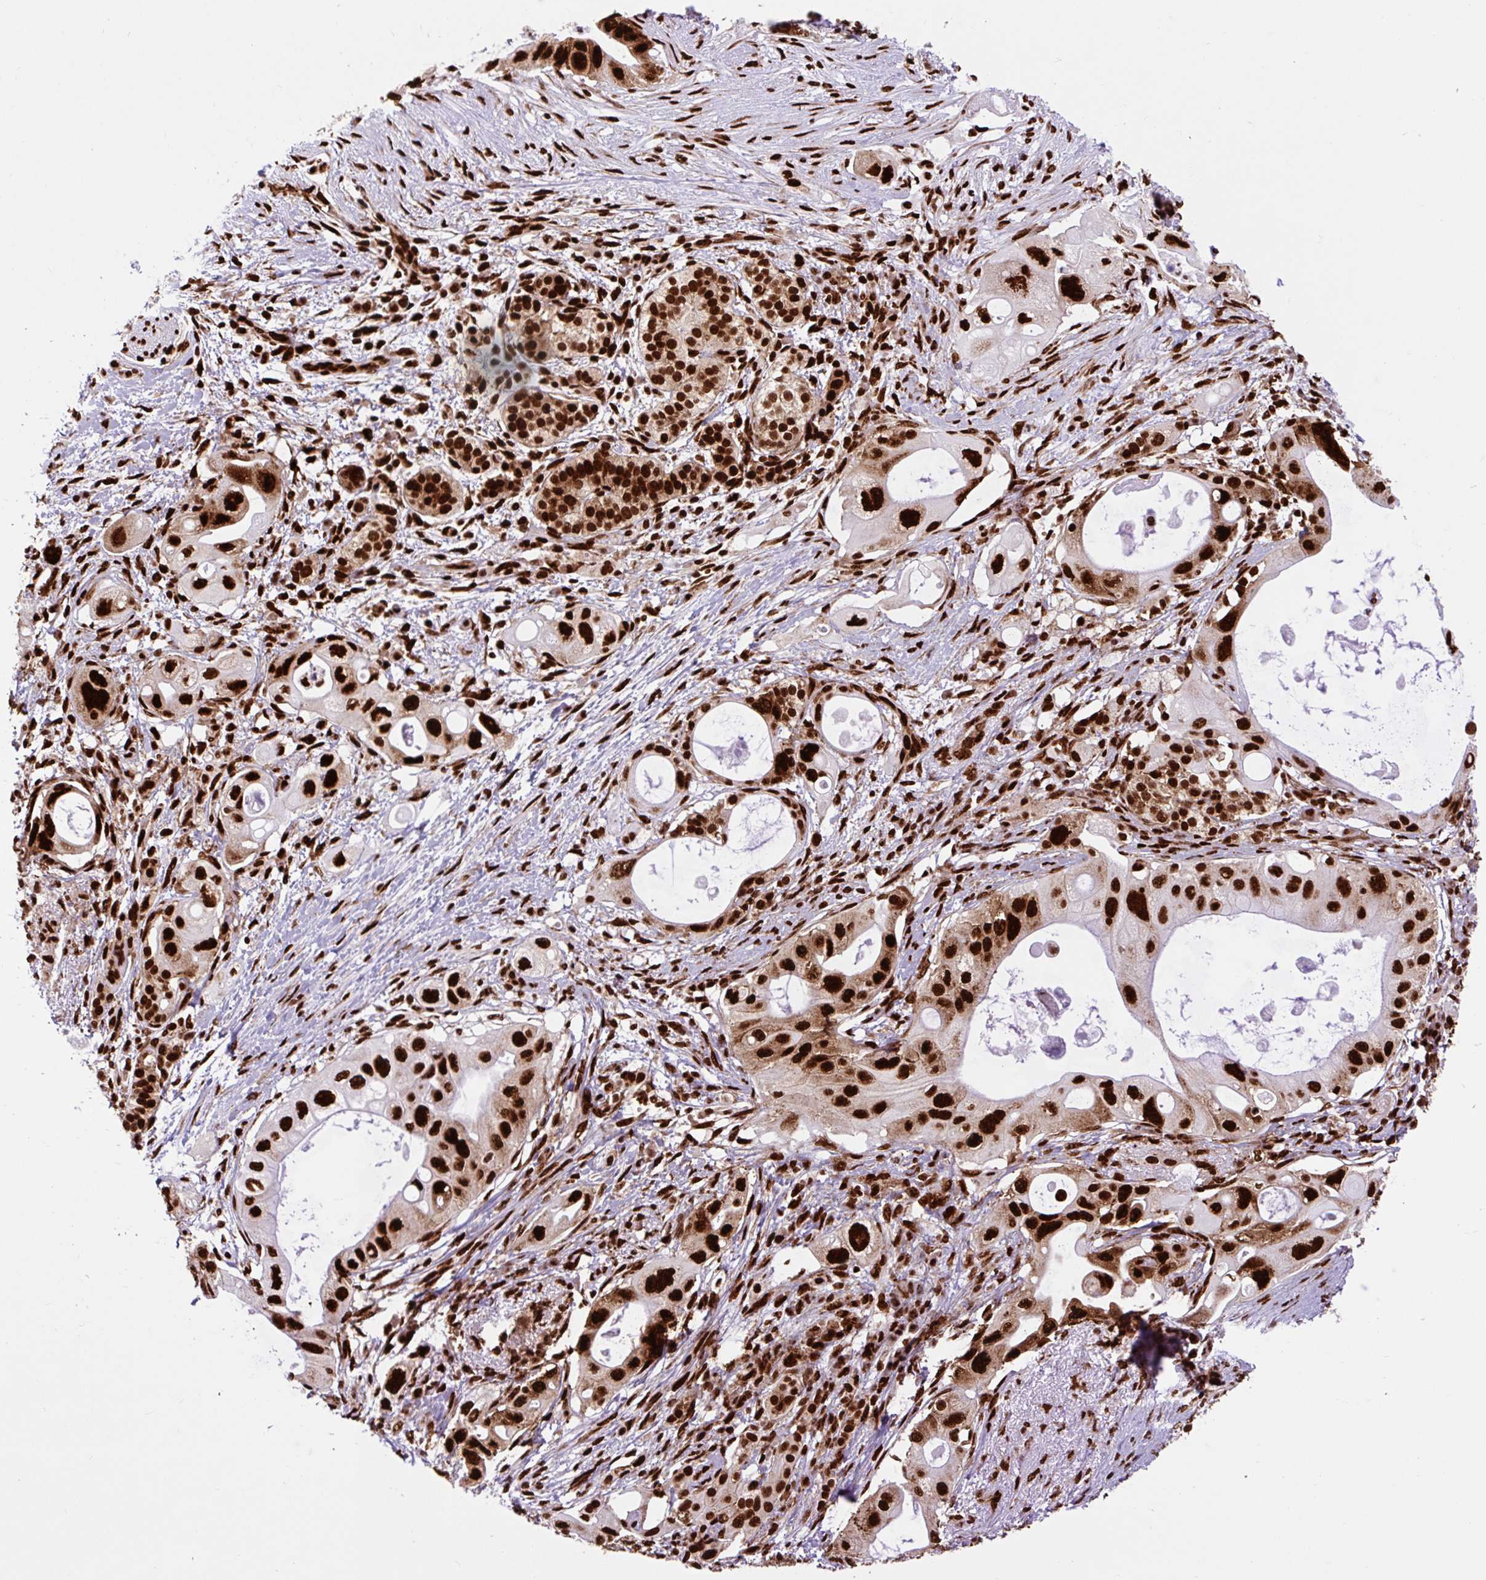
{"staining": {"intensity": "strong", "quantity": ">75%", "location": "nuclear"}, "tissue": "pancreatic cancer", "cell_type": "Tumor cells", "image_type": "cancer", "snomed": [{"axis": "morphology", "description": "Adenocarcinoma, NOS"}, {"axis": "topography", "description": "Pancreas"}], "caption": "The image shows staining of pancreatic cancer (adenocarcinoma), revealing strong nuclear protein positivity (brown color) within tumor cells. The protein is shown in brown color, while the nuclei are stained blue.", "gene": "FUS", "patient": {"sex": "female", "age": 72}}